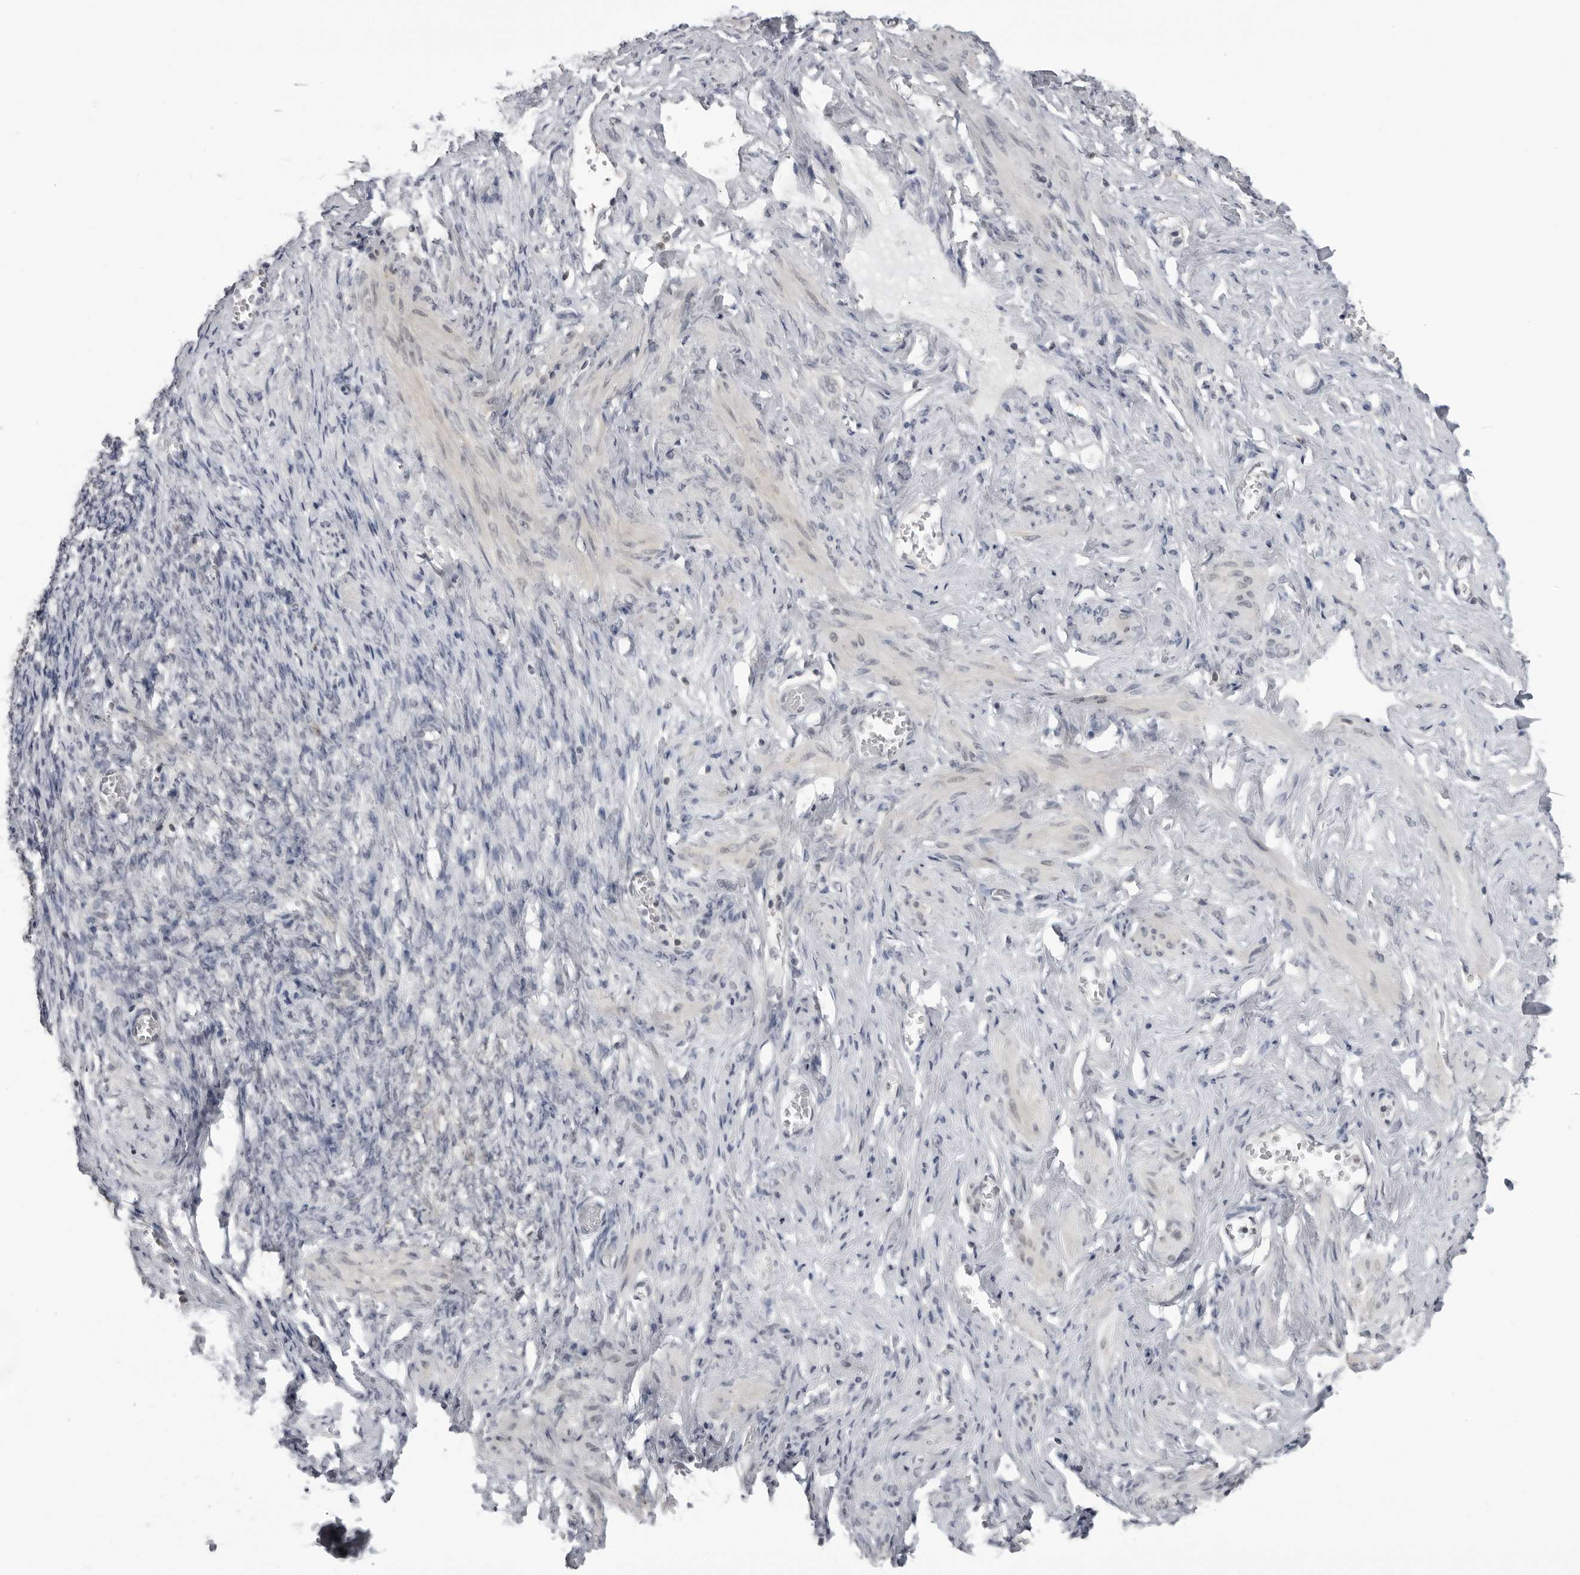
{"staining": {"intensity": "negative", "quantity": "none", "location": "none"}, "tissue": "adipose tissue", "cell_type": "Adipocytes", "image_type": "normal", "snomed": [{"axis": "morphology", "description": "Normal tissue, NOS"}, {"axis": "topography", "description": "Vascular tissue"}, {"axis": "topography", "description": "Fallopian tube"}, {"axis": "topography", "description": "Ovary"}], "caption": "High magnification brightfield microscopy of benign adipose tissue stained with DAB (brown) and counterstained with hematoxylin (blue): adipocytes show no significant expression. The staining was performed using DAB (3,3'-diaminobenzidine) to visualize the protein expression in brown, while the nuclei were stained in blue with hematoxylin (Magnification: 20x).", "gene": "PDCL3", "patient": {"sex": "female", "age": 67}}